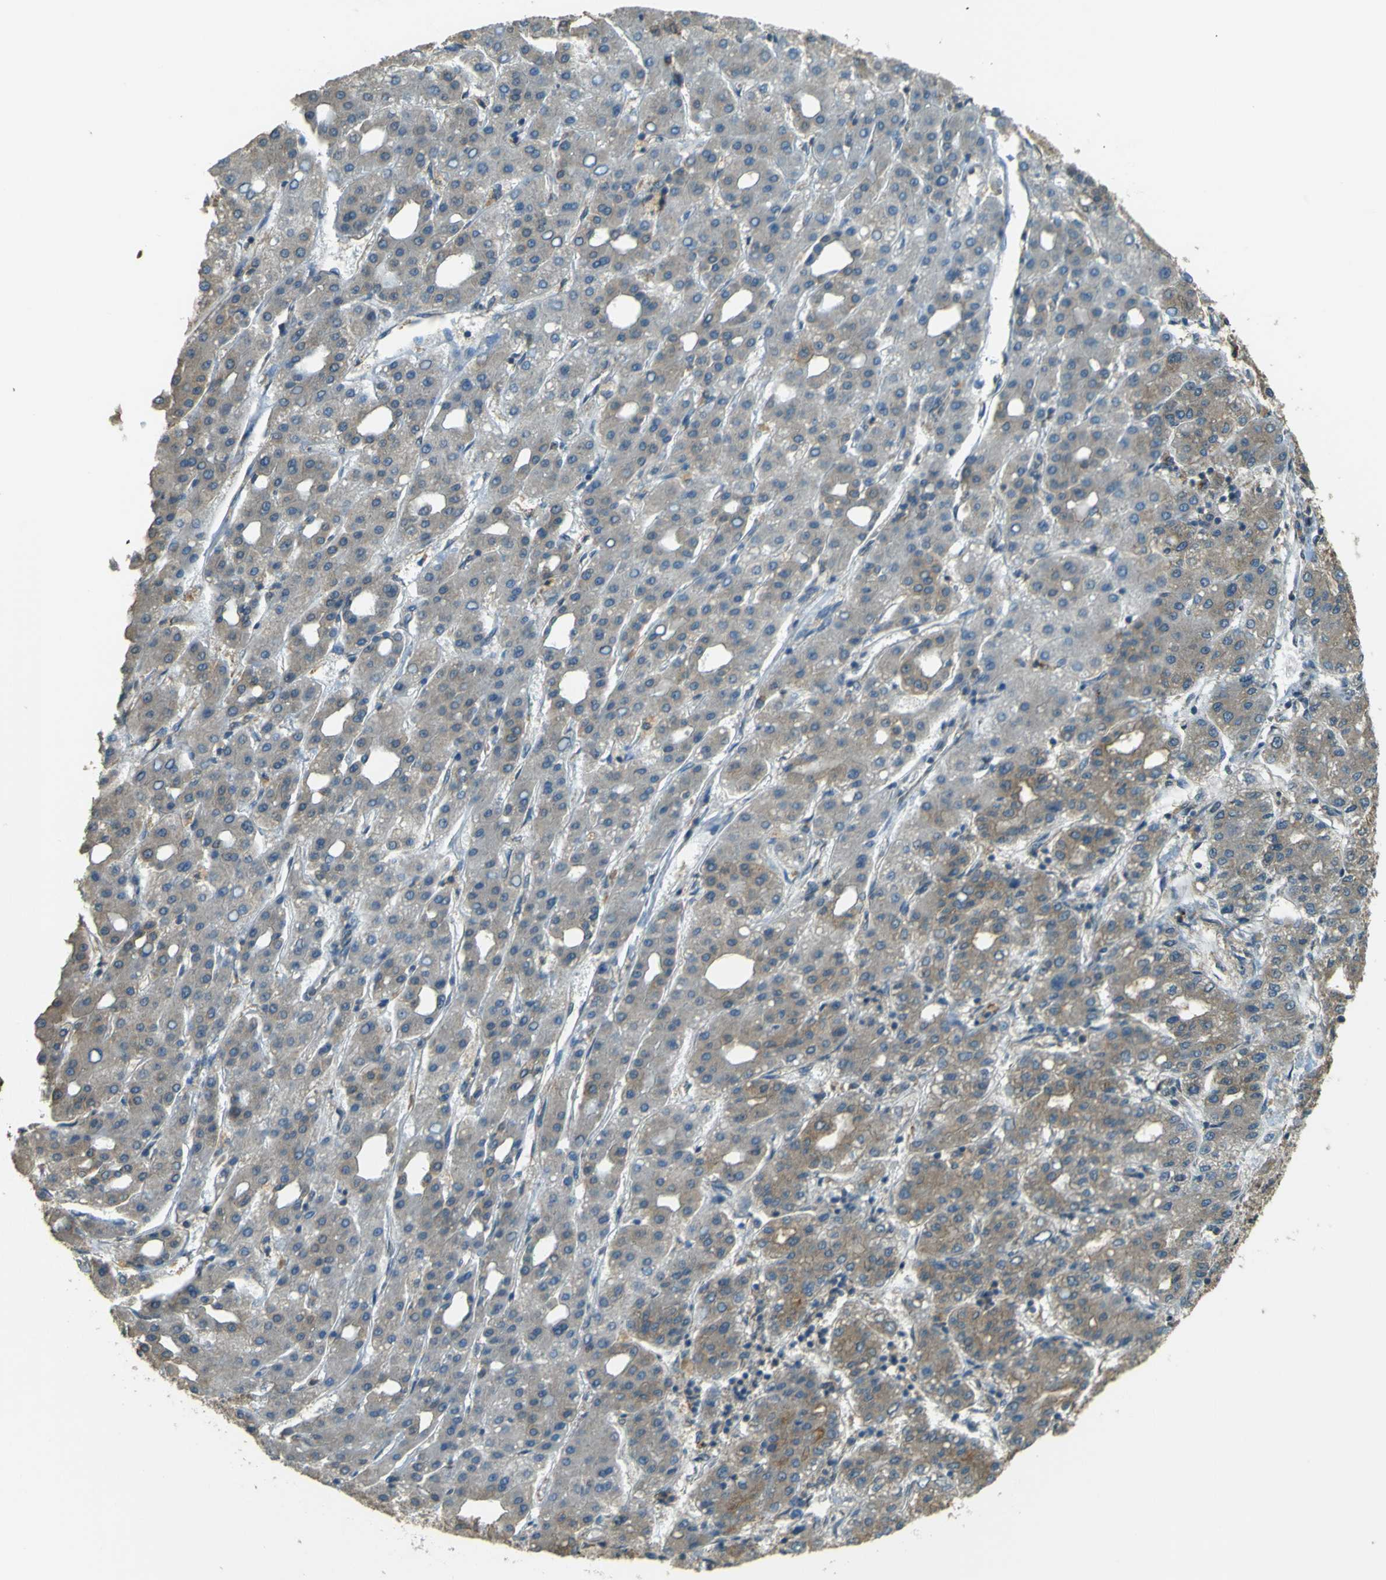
{"staining": {"intensity": "weak", "quantity": ">75%", "location": "cytoplasmic/membranous"}, "tissue": "liver cancer", "cell_type": "Tumor cells", "image_type": "cancer", "snomed": [{"axis": "morphology", "description": "Carcinoma, Hepatocellular, NOS"}, {"axis": "topography", "description": "Liver"}], "caption": "High-power microscopy captured an immunohistochemistry (IHC) image of hepatocellular carcinoma (liver), revealing weak cytoplasmic/membranous expression in approximately >75% of tumor cells.", "gene": "GOLGA1", "patient": {"sex": "male", "age": 65}}